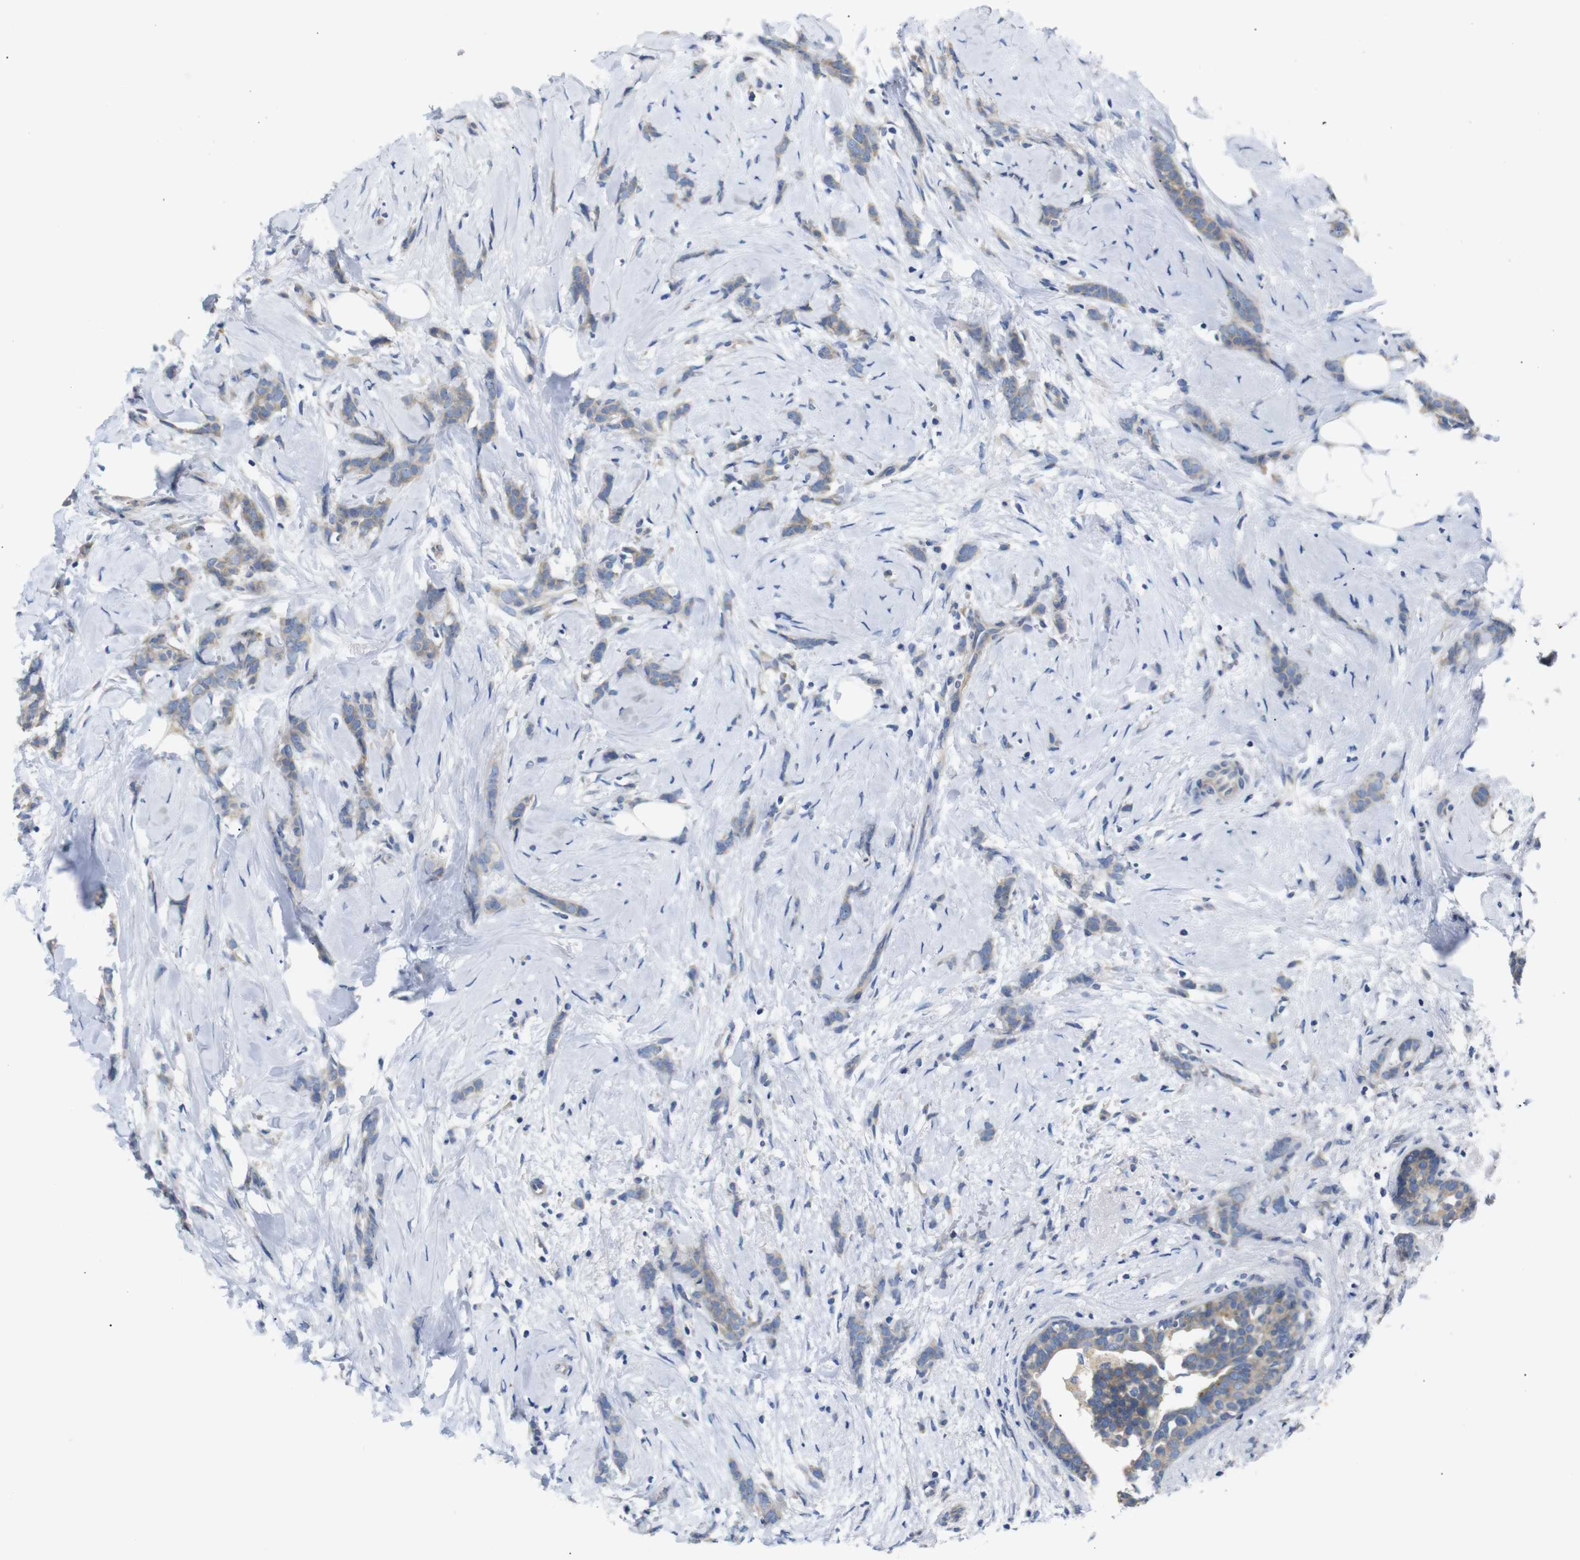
{"staining": {"intensity": "weak", "quantity": ">75%", "location": "cytoplasmic/membranous"}, "tissue": "breast cancer", "cell_type": "Tumor cells", "image_type": "cancer", "snomed": [{"axis": "morphology", "description": "Lobular carcinoma, in situ"}, {"axis": "morphology", "description": "Lobular carcinoma"}, {"axis": "topography", "description": "Breast"}], "caption": "Immunohistochemical staining of breast cancer demonstrates low levels of weak cytoplasmic/membranous positivity in approximately >75% of tumor cells.", "gene": "DCP1A", "patient": {"sex": "female", "age": 41}}